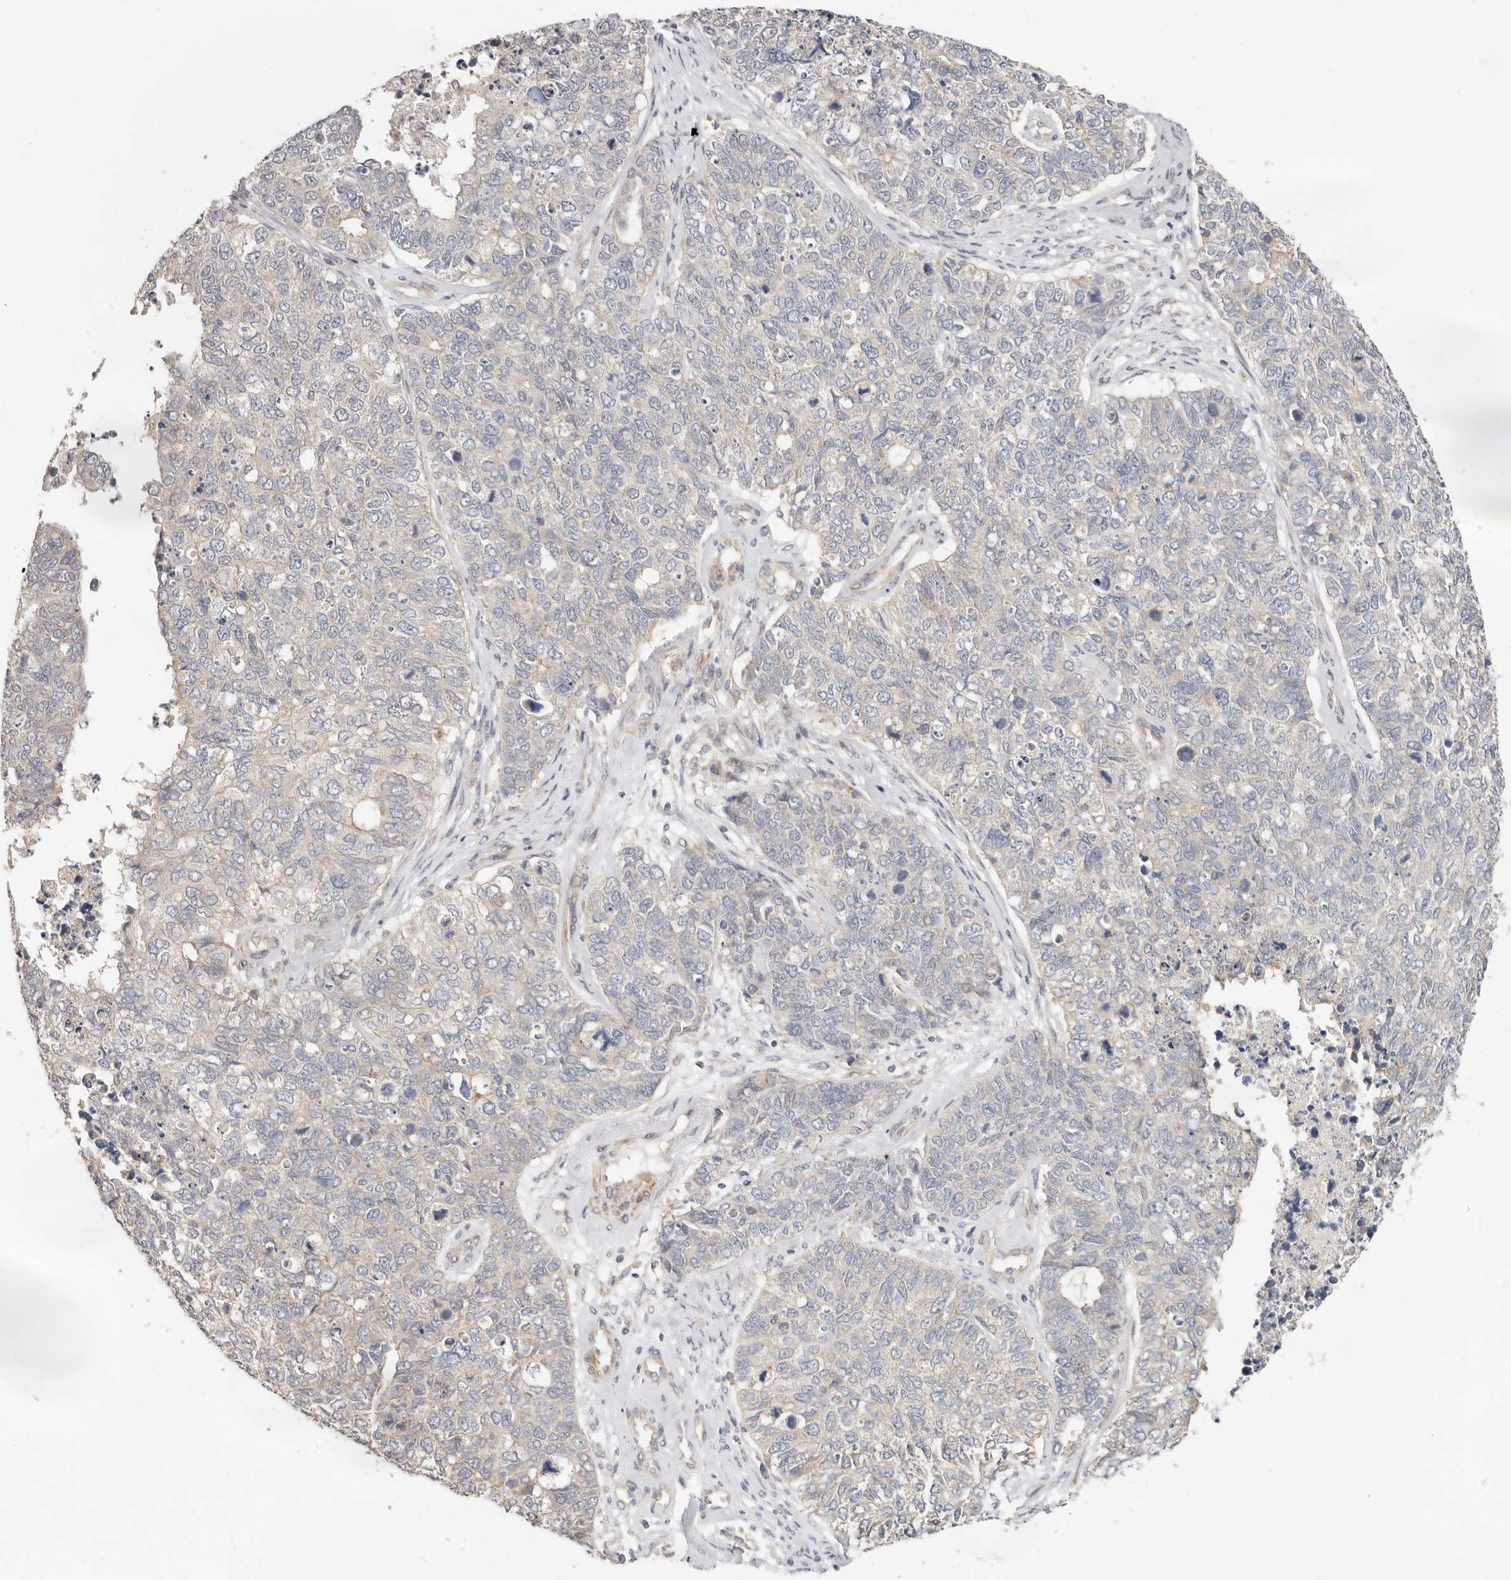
{"staining": {"intensity": "negative", "quantity": "none", "location": "none"}, "tissue": "cervical cancer", "cell_type": "Tumor cells", "image_type": "cancer", "snomed": [{"axis": "morphology", "description": "Squamous cell carcinoma, NOS"}, {"axis": "topography", "description": "Cervix"}], "caption": "Cervical cancer stained for a protein using immunohistochemistry (IHC) reveals no positivity tumor cells.", "gene": "ZRANB1", "patient": {"sex": "female", "age": 63}}